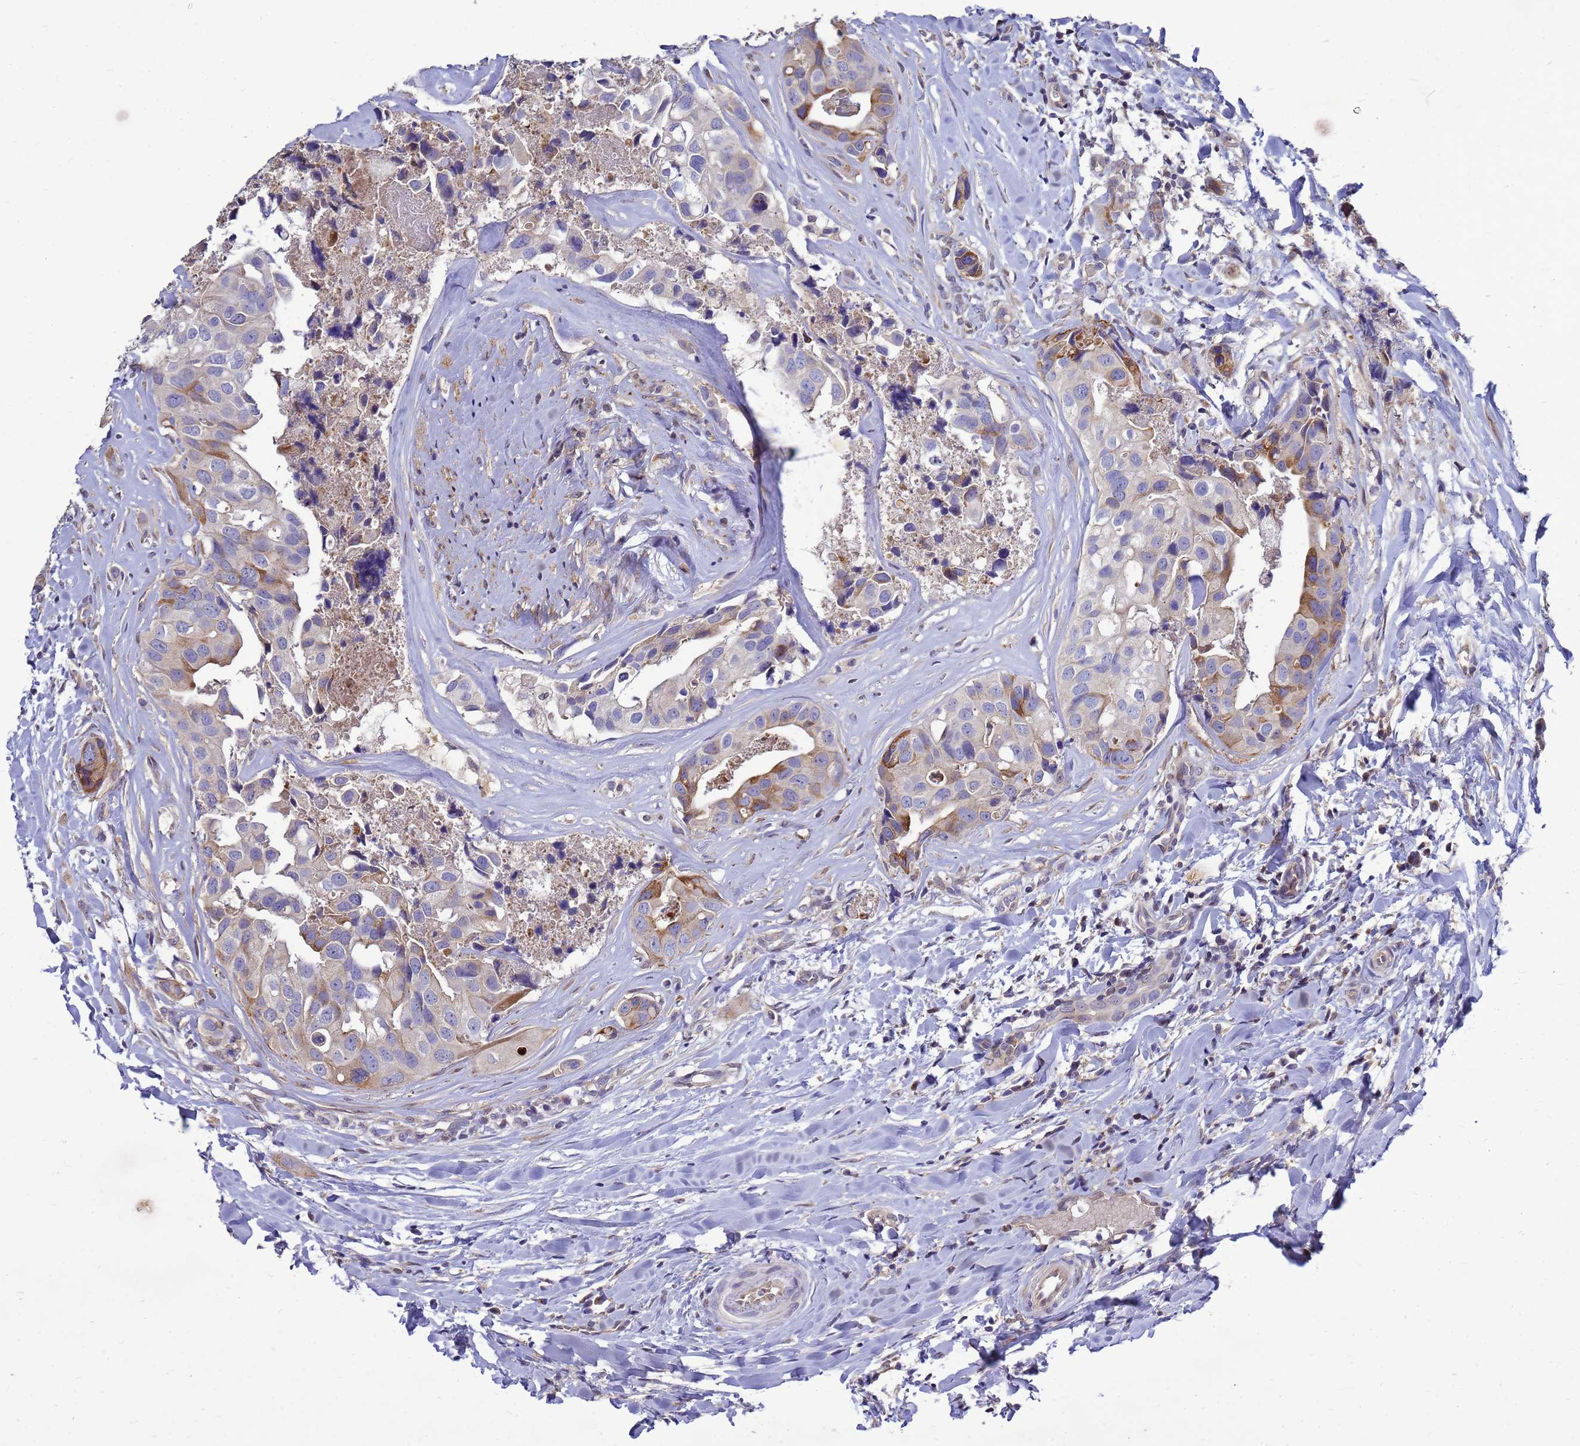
{"staining": {"intensity": "moderate", "quantity": "<25%", "location": "cytoplasmic/membranous"}, "tissue": "head and neck cancer", "cell_type": "Tumor cells", "image_type": "cancer", "snomed": [{"axis": "morphology", "description": "Adenocarcinoma, NOS"}, {"axis": "morphology", "description": "Adenocarcinoma, metastatic, NOS"}, {"axis": "topography", "description": "Head-Neck"}], "caption": "Immunohistochemistry (DAB) staining of head and neck adenocarcinoma reveals moderate cytoplasmic/membranous protein positivity in approximately <25% of tumor cells. (DAB = brown stain, brightfield microscopy at high magnification).", "gene": "EIF4EBP3", "patient": {"sex": "male", "age": 75}}